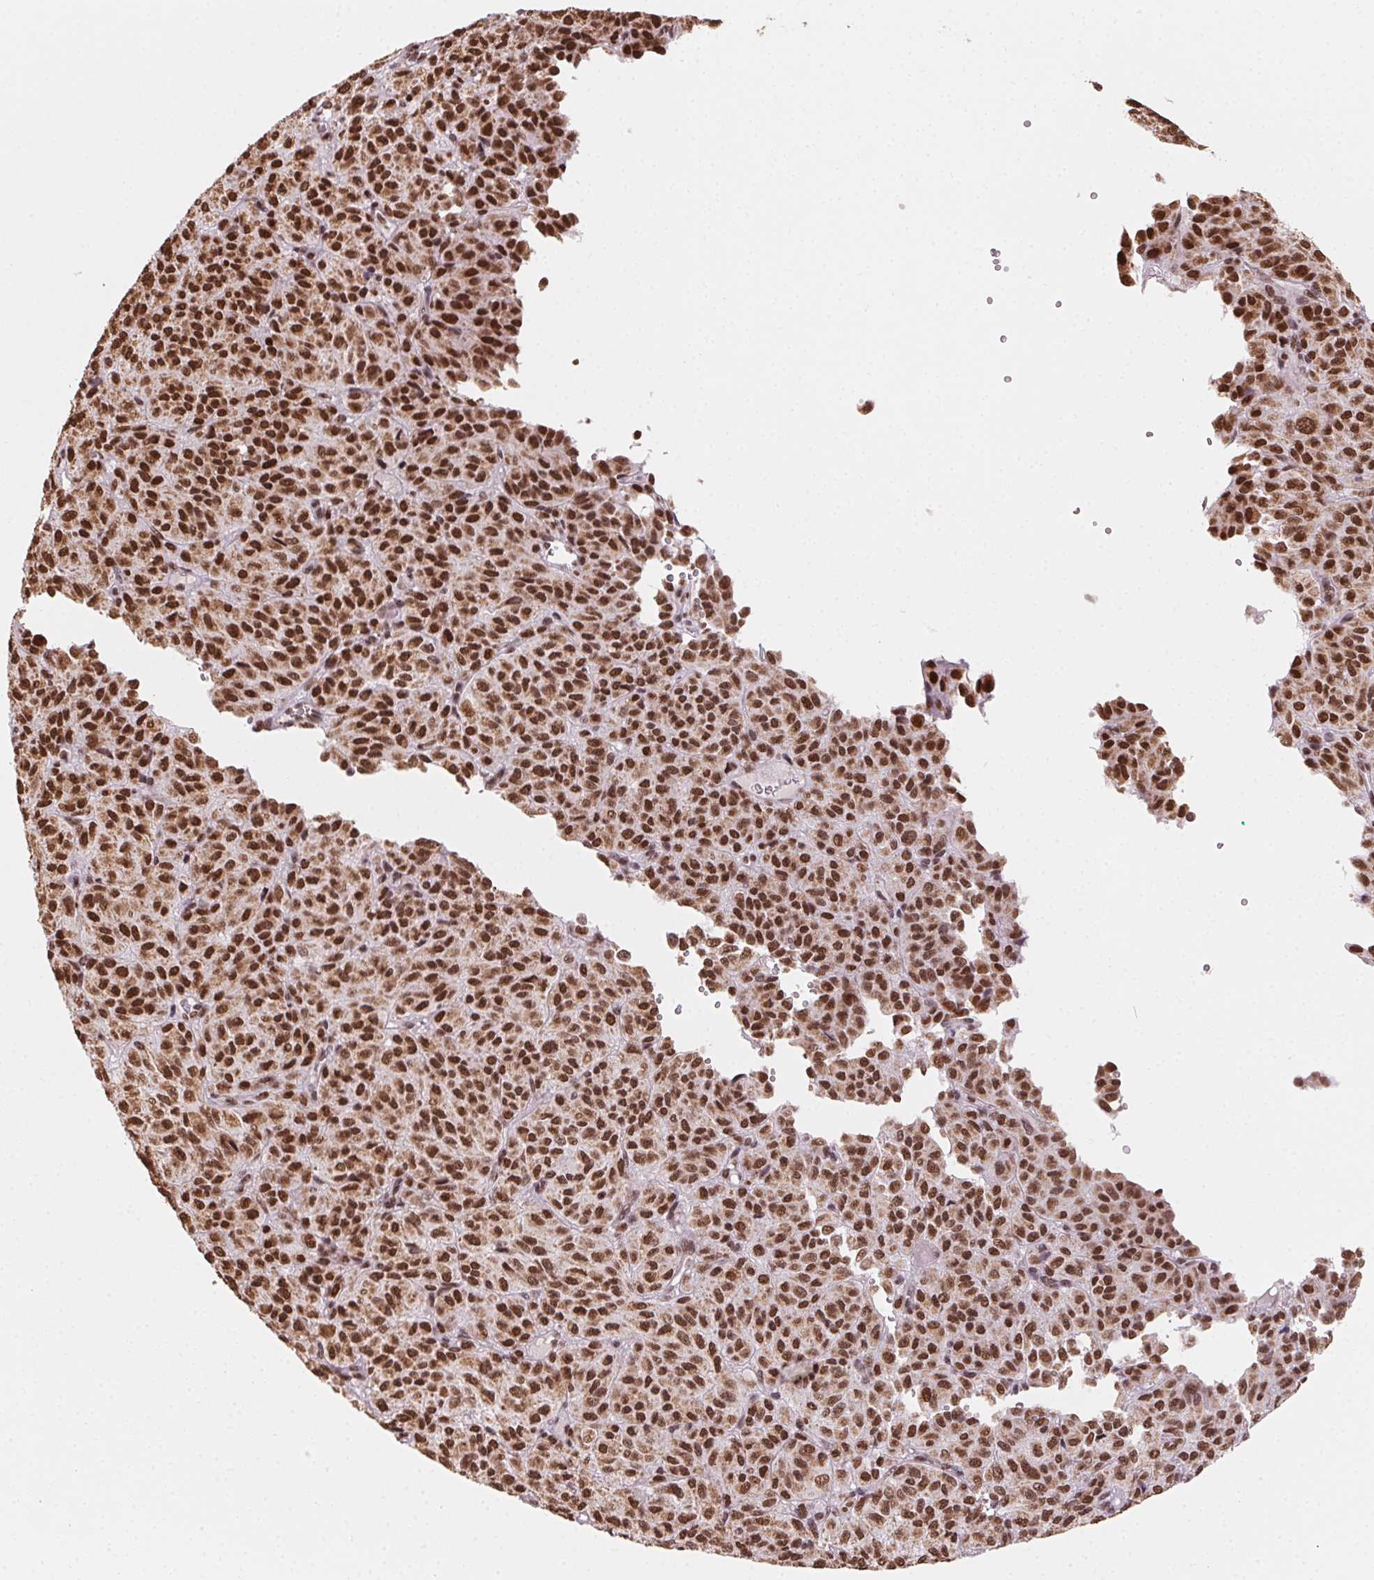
{"staining": {"intensity": "strong", "quantity": ">75%", "location": "nuclear"}, "tissue": "melanoma", "cell_type": "Tumor cells", "image_type": "cancer", "snomed": [{"axis": "morphology", "description": "Malignant melanoma, Metastatic site"}, {"axis": "topography", "description": "Brain"}], "caption": "This is an image of immunohistochemistry (IHC) staining of melanoma, which shows strong positivity in the nuclear of tumor cells.", "gene": "TOPORS", "patient": {"sex": "female", "age": 56}}